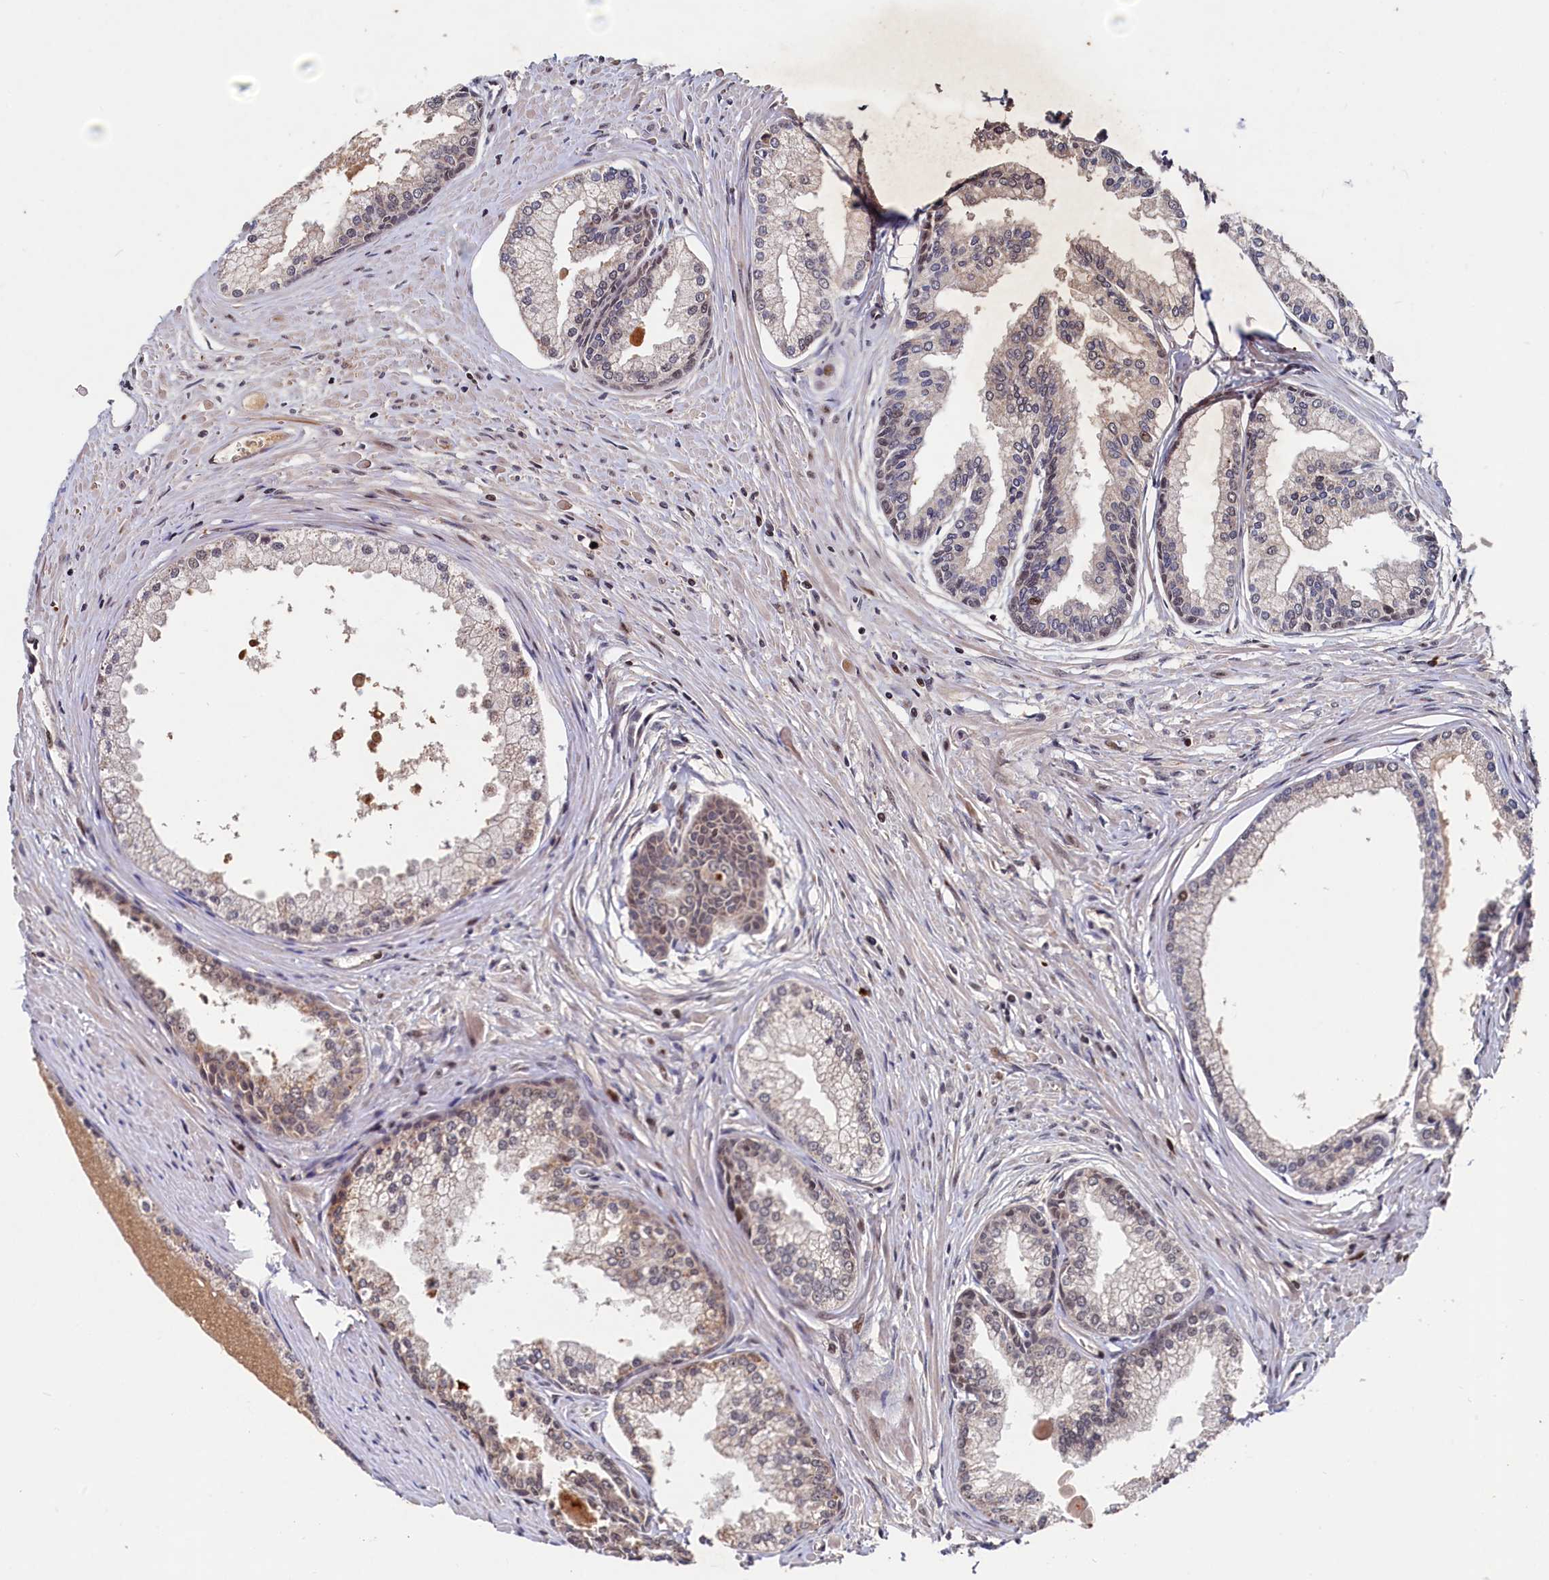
{"staining": {"intensity": "negative", "quantity": "none", "location": "none"}, "tissue": "prostate cancer", "cell_type": "Tumor cells", "image_type": "cancer", "snomed": [{"axis": "morphology", "description": "Adenocarcinoma, High grade"}, {"axis": "topography", "description": "Prostate"}], "caption": "The image reveals no significant positivity in tumor cells of prostate adenocarcinoma (high-grade).", "gene": "TRAPPC4", "patient": {"sex": "male", "age": 68}}